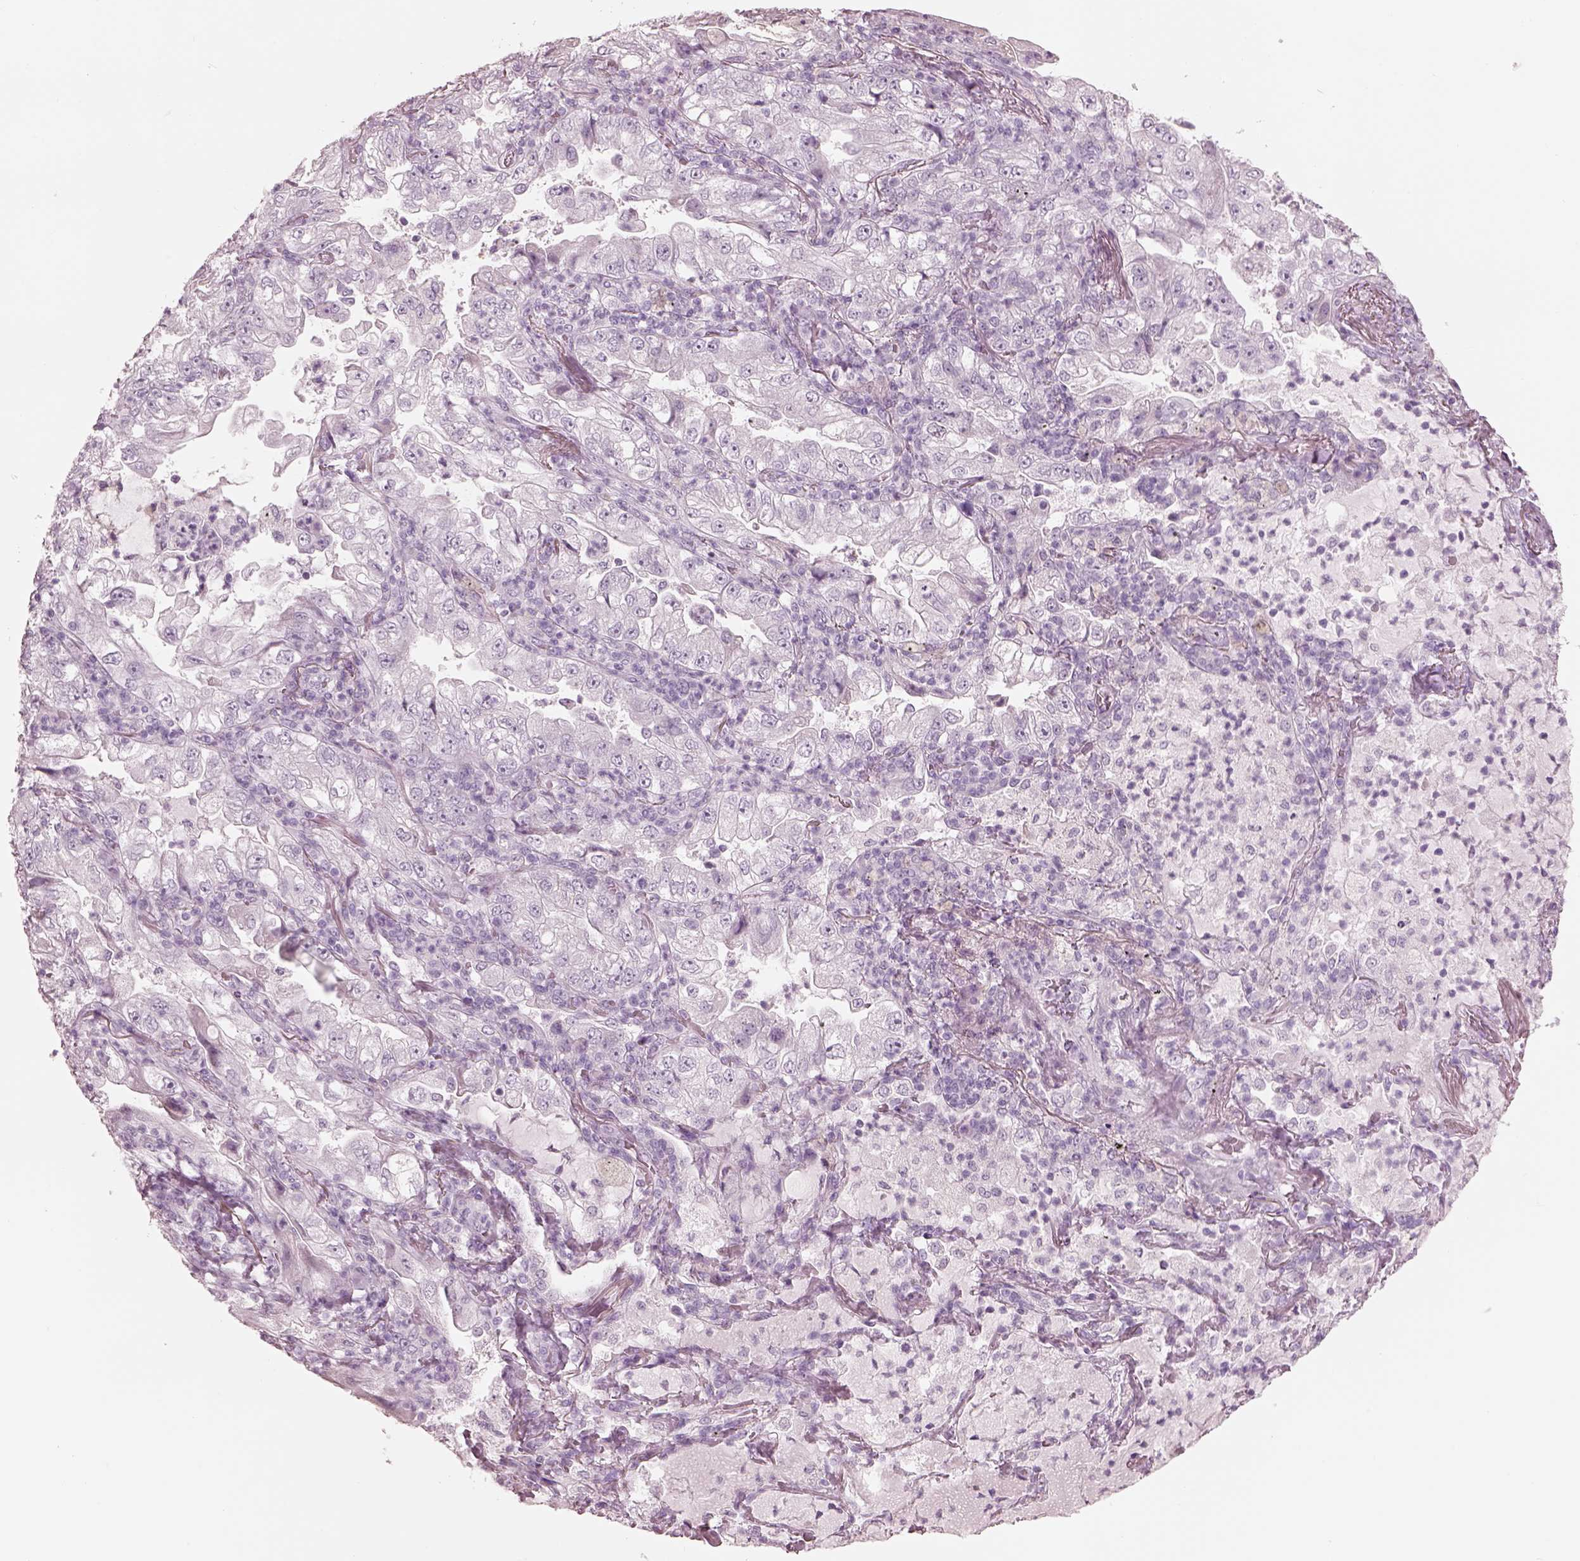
{"staining": {"intensity": "negative", "quantity": "none", "location": "none"}, "tissue": "lung cancer", "cell_type": "Tumor cells", "image_type": "cancer", "snomed": [{"axis": "morphology", "description": "Adenocarcinoma, NOS"}, {"axis": "topography", "description": "Lung"}], "caption": "Photomicrograph shows no significant protein staining in tumor cells of adenocarcinoma (lung).", "gene": "KRTAP24-1", "patient": {"sex": "female", "age": 73}}